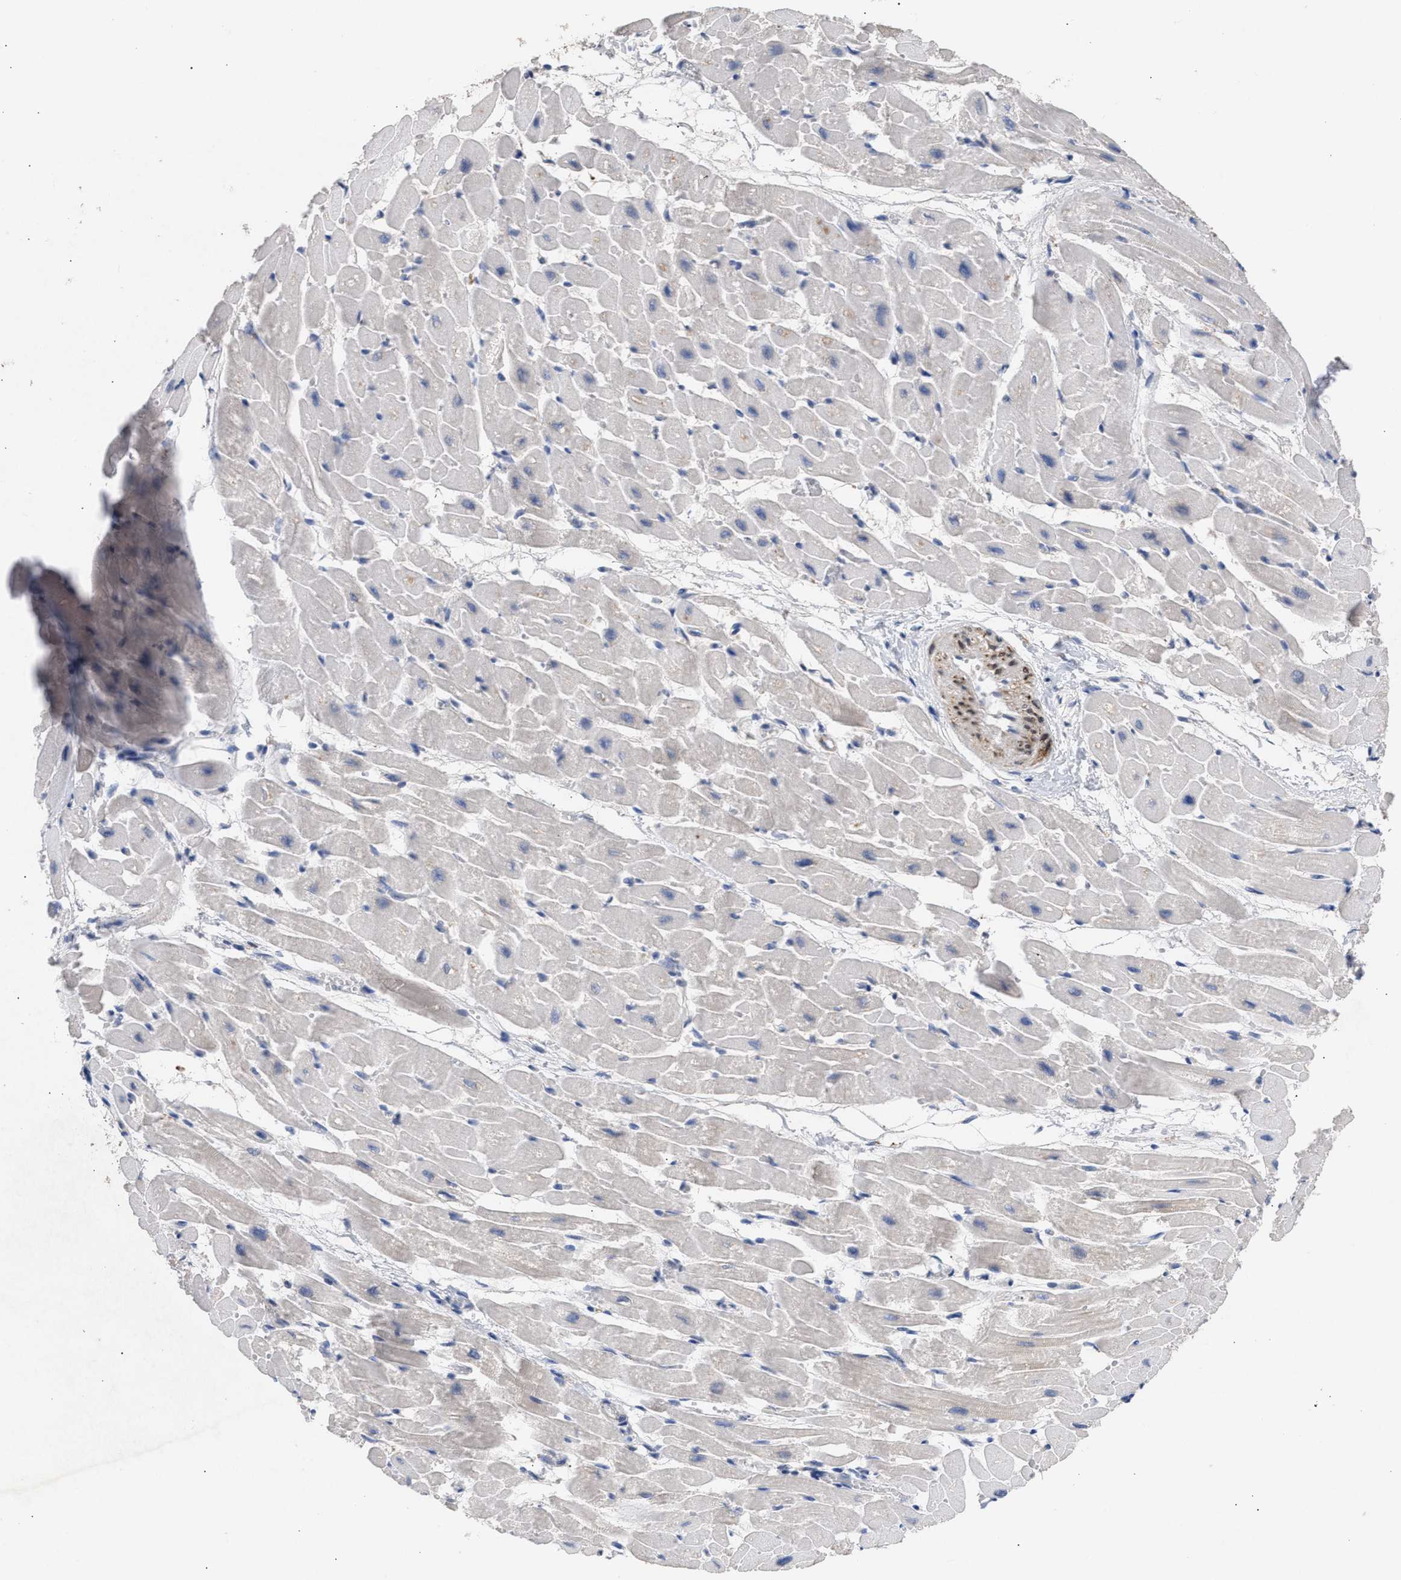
{"staining": {"intensity": "negative", "quantity": "none", "location": "none"}, "tissue": "heart muscle", "cell_type": "Cardiomyocytes", "image_type": "normal", "snomed": [{"axis": "morphology", "description": "Normal tissue, NOS"}, {"axis": "topography", "description": "Heart"}], "caption": "There is no significant staining in cardiomyocytes of heart muscle. Brightfield microscopy of immunohistochemistry stained with DAB (3,3'-diaminobenzidine) (brown) and hematoxylin (blue), captured at high magnification.", "gene": "SELENOM", "patient": {"sex": "male", "age": 45}}